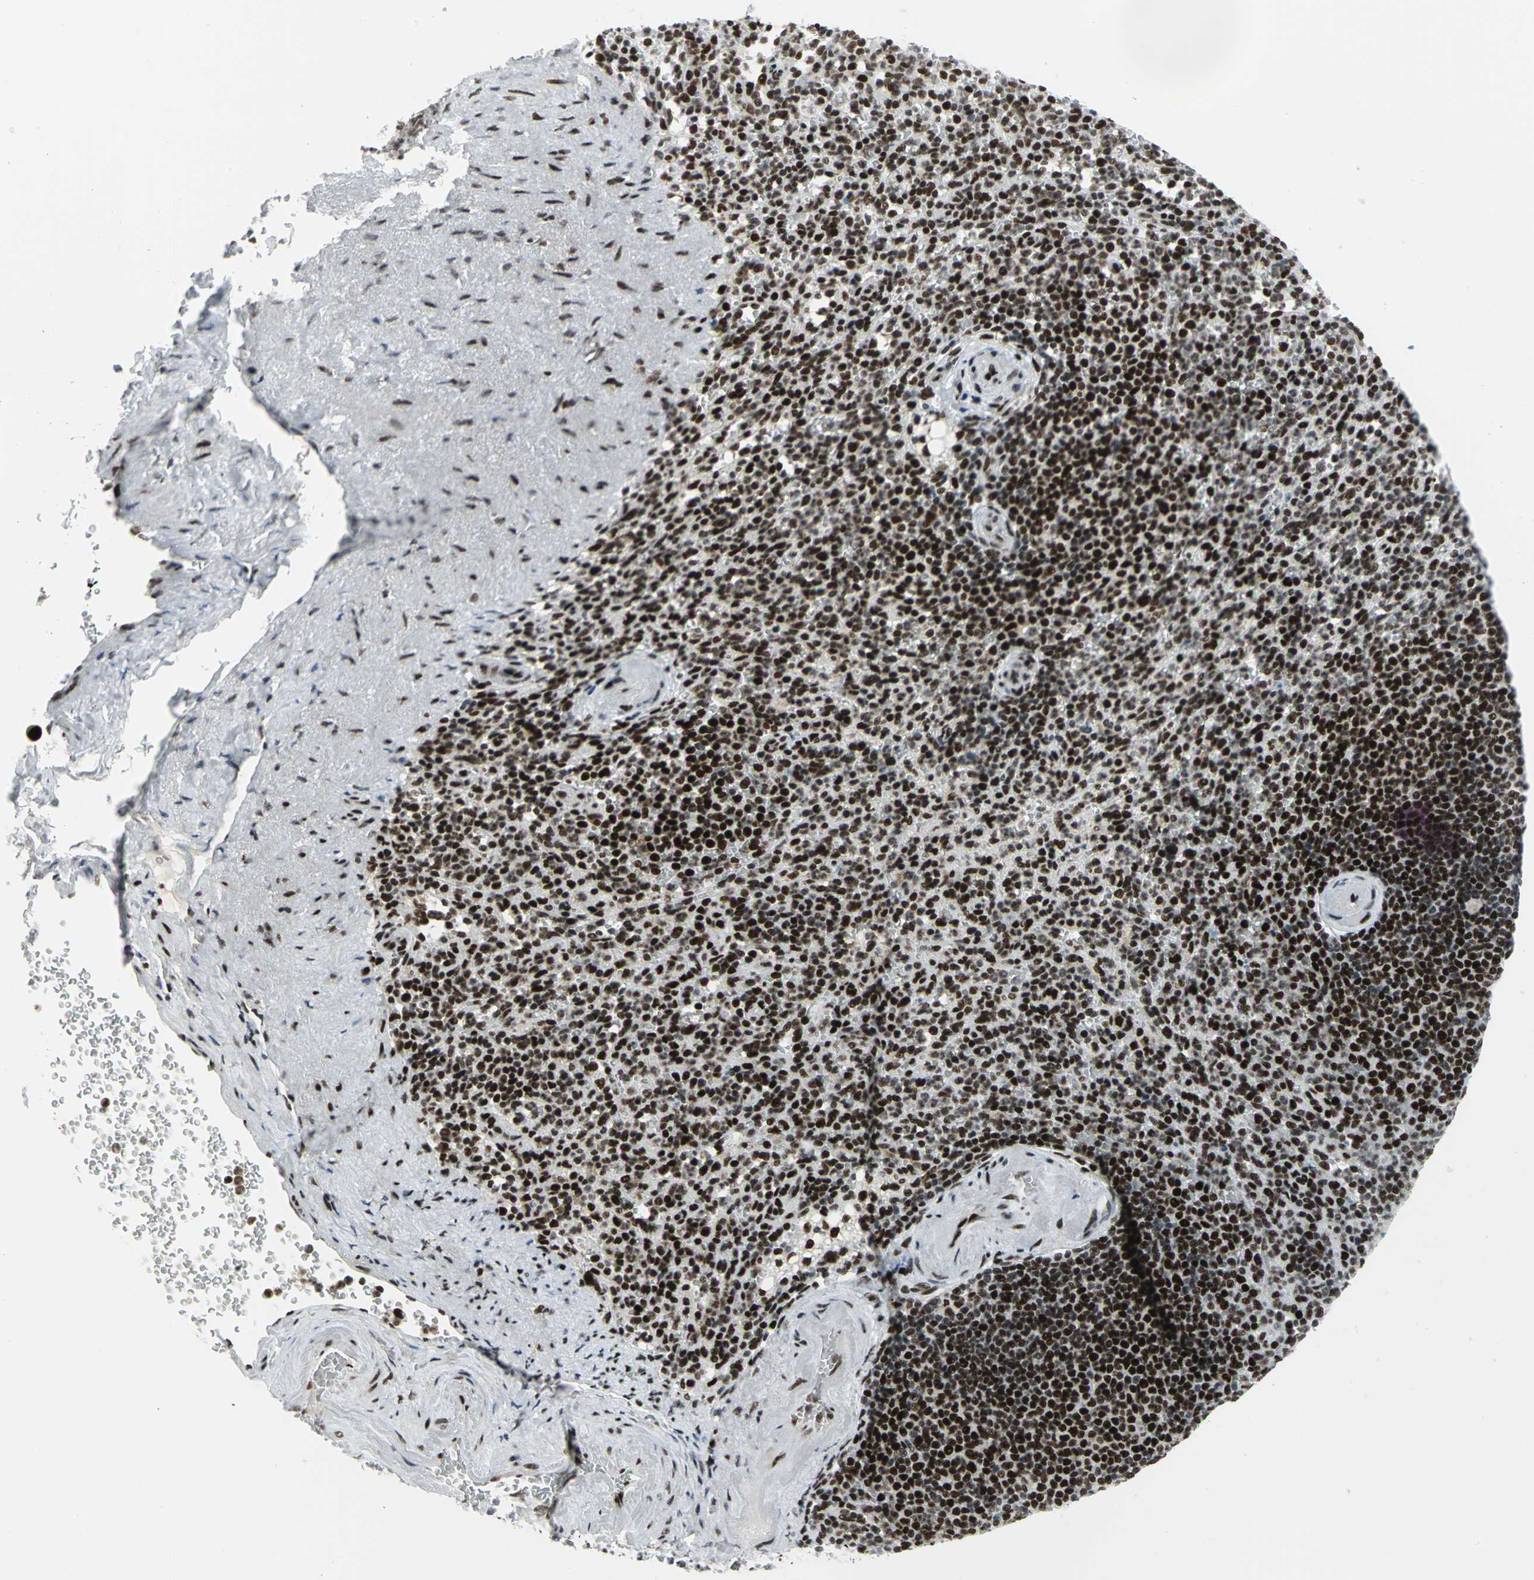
{"staining": {"intensity": "strong", "quantity": ">75%", "location": "nuclear"}, "tissue": "spleen", "cell_type": "Cells in red pulp", "image_type": "normal", "snomed": [{"axis": "morphology", "description": "Normal tissue, NOS"}, {"axis": "topography", "description": "Spleen"}], "caption": "Immunohistochemistry (DAB (3,3'-diaminobenzidine)) staining of unremarkable spleen displays strong nuclear protein positivity in about >75% of cells in red pulp.", "gene": "SMARCA4", "patient": {"sex": "female", "age": 74}}